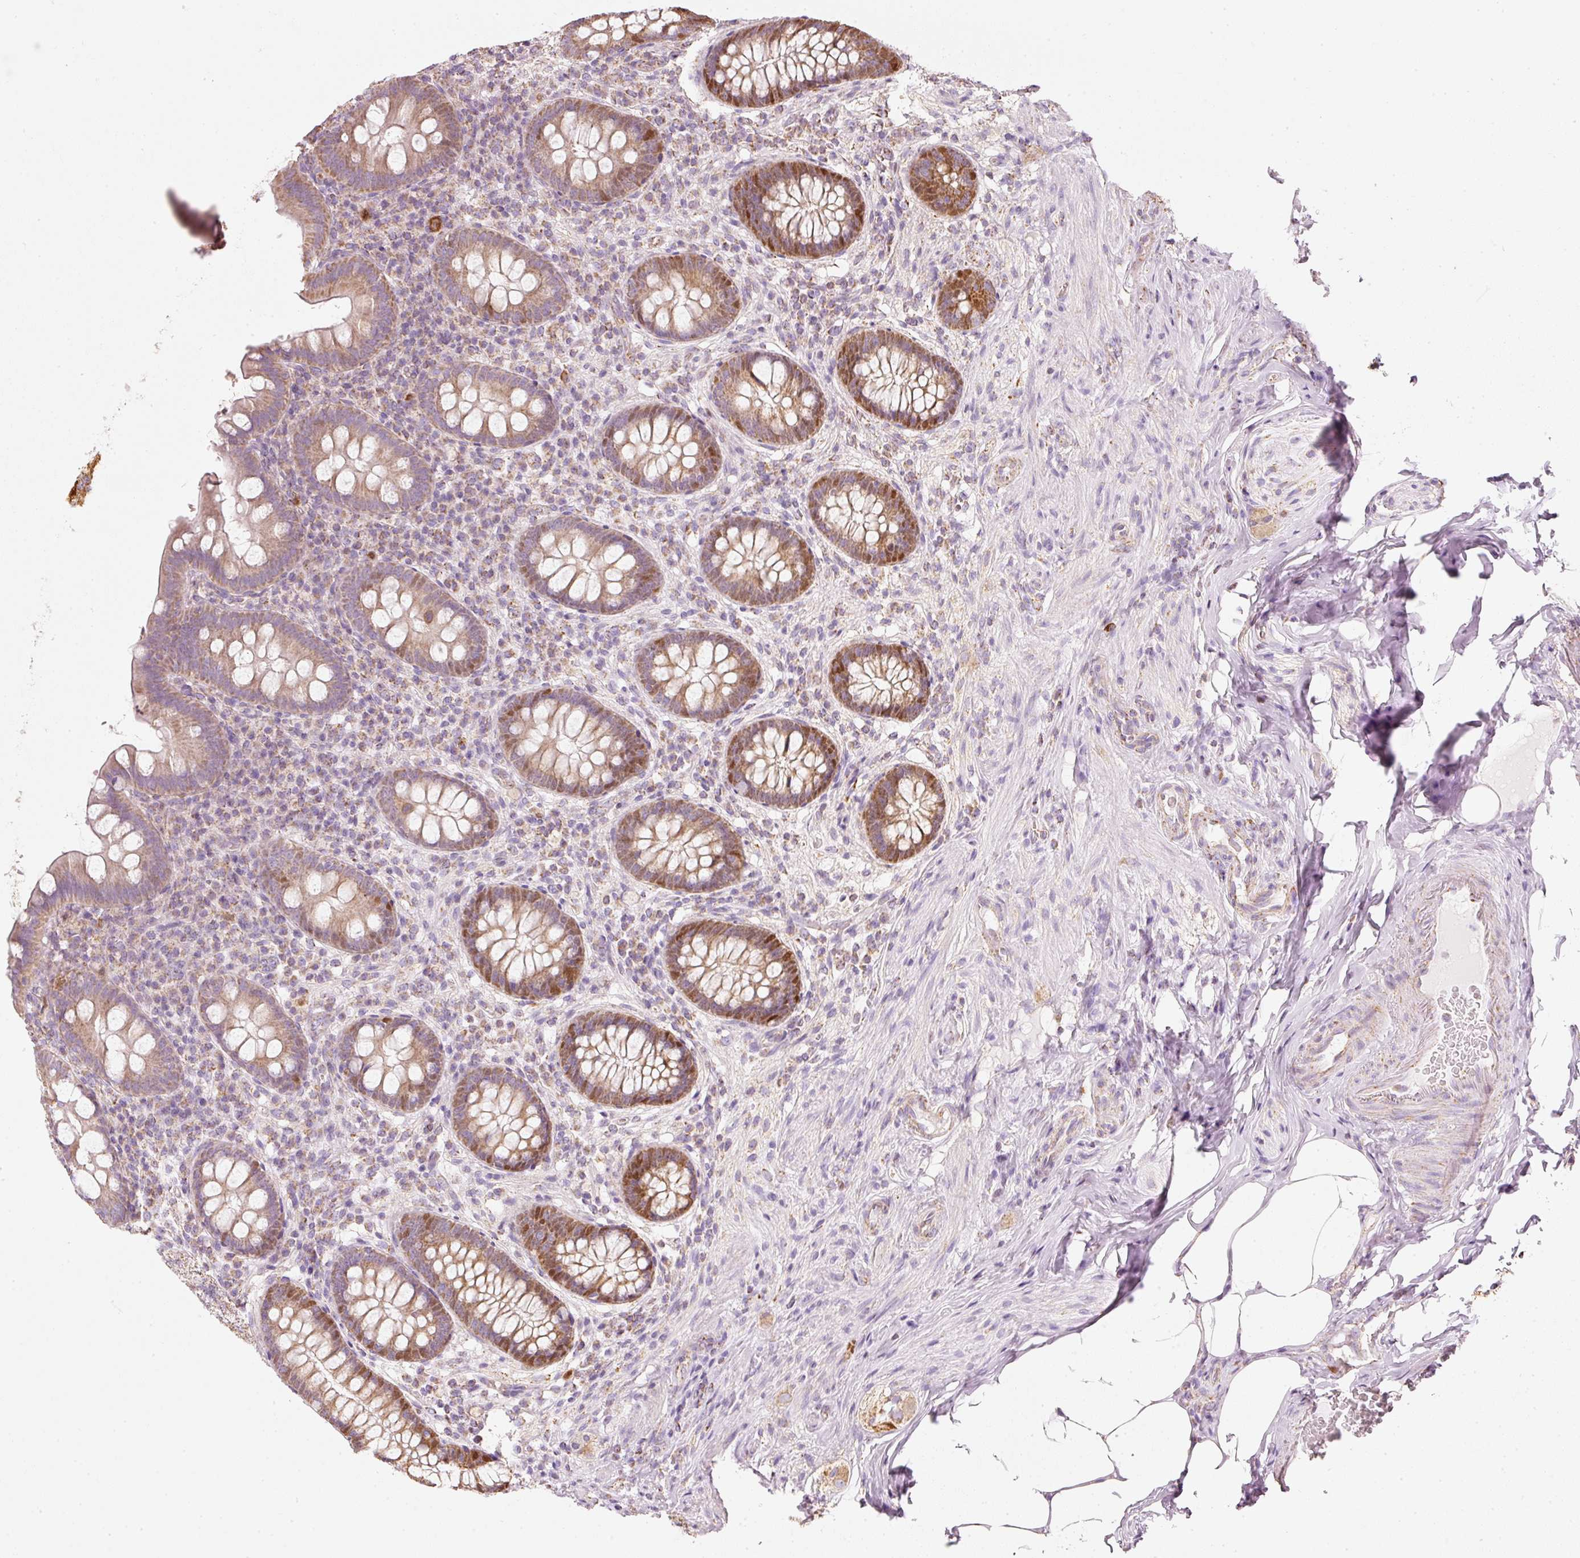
{"staining": {"intensity": "moderate", "quantity": ">75%", "location": "cytoplasmic/membranous,nuclear"}, "tissue": "appendix", "cell_type": "Glandular cells", "image_type": "normal", "snomed": [{"axis": "morphology", "description": "Normal tissue, NOS"}, {"axis": "topography", "description": "Appendix"}], "caption": "Normal appendix displays moderate cytoplasmic/membranous,nuclear positivity in approximately >75% of glandular cells The protein is shown in brown color, while the nuclei are stained blue..", "gene": "DUT", "patient": {"sex": "male", "age": 71}}